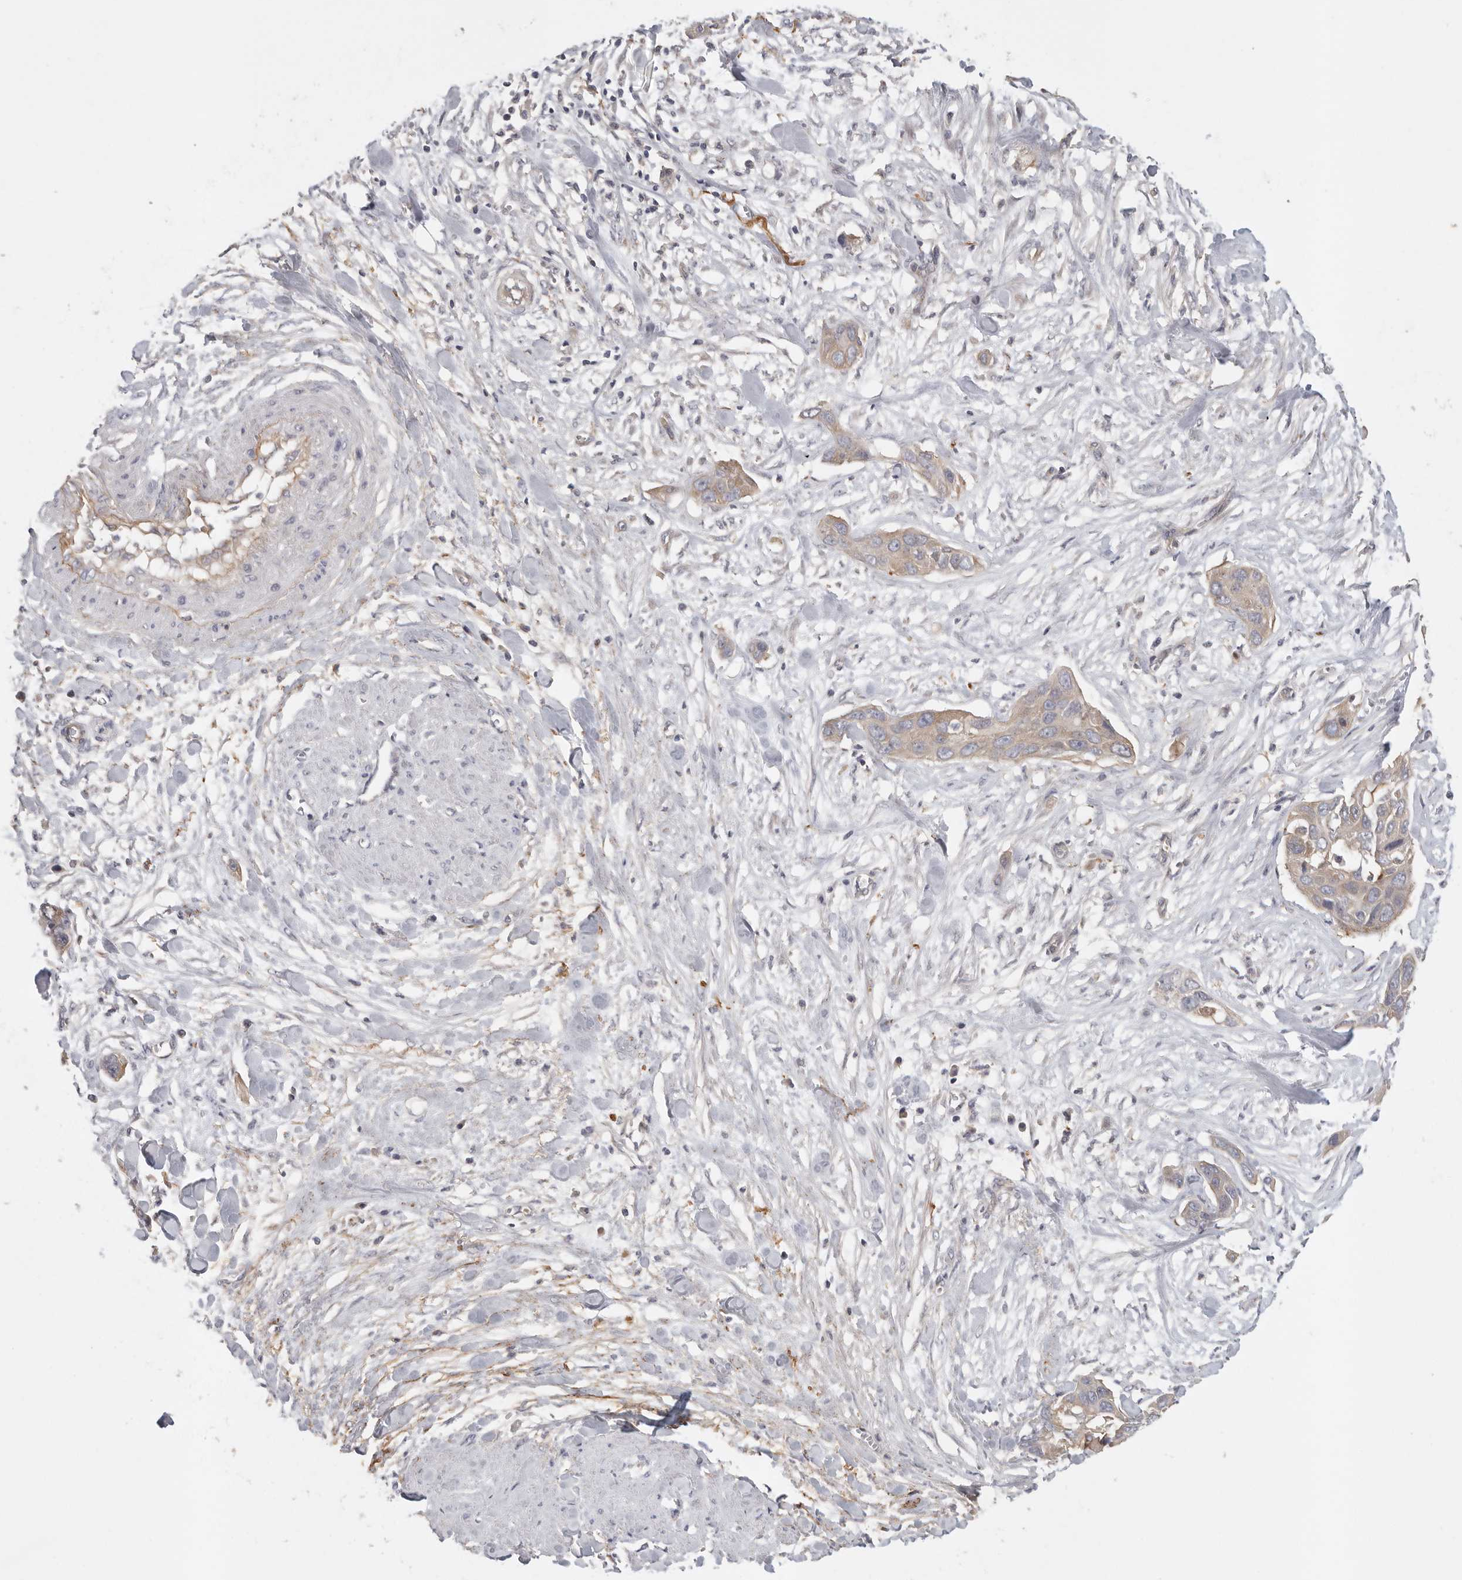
{"staining": {"intensity": "weak", "quantity": ">75%", "location": "cytoplasmic/membranous"}, "tissue": "pancreatic cancer", "cell_type": "Tumor cells", "image_type": "cancer", "snomed": [{"axis": "morphology", "description": "Adenocarcinoma, NOS"}, {"axis": "topography", "description": "Pancreas"}], "caption": "Protein positivity by immunohistochemistry displays weak cytoplasmic/membranous positivity in about >75% of tumor cells in pancreatic adenocarcinoma.", "gene": "CFAP298", "patient": {"sex": "female", "age": 60}}